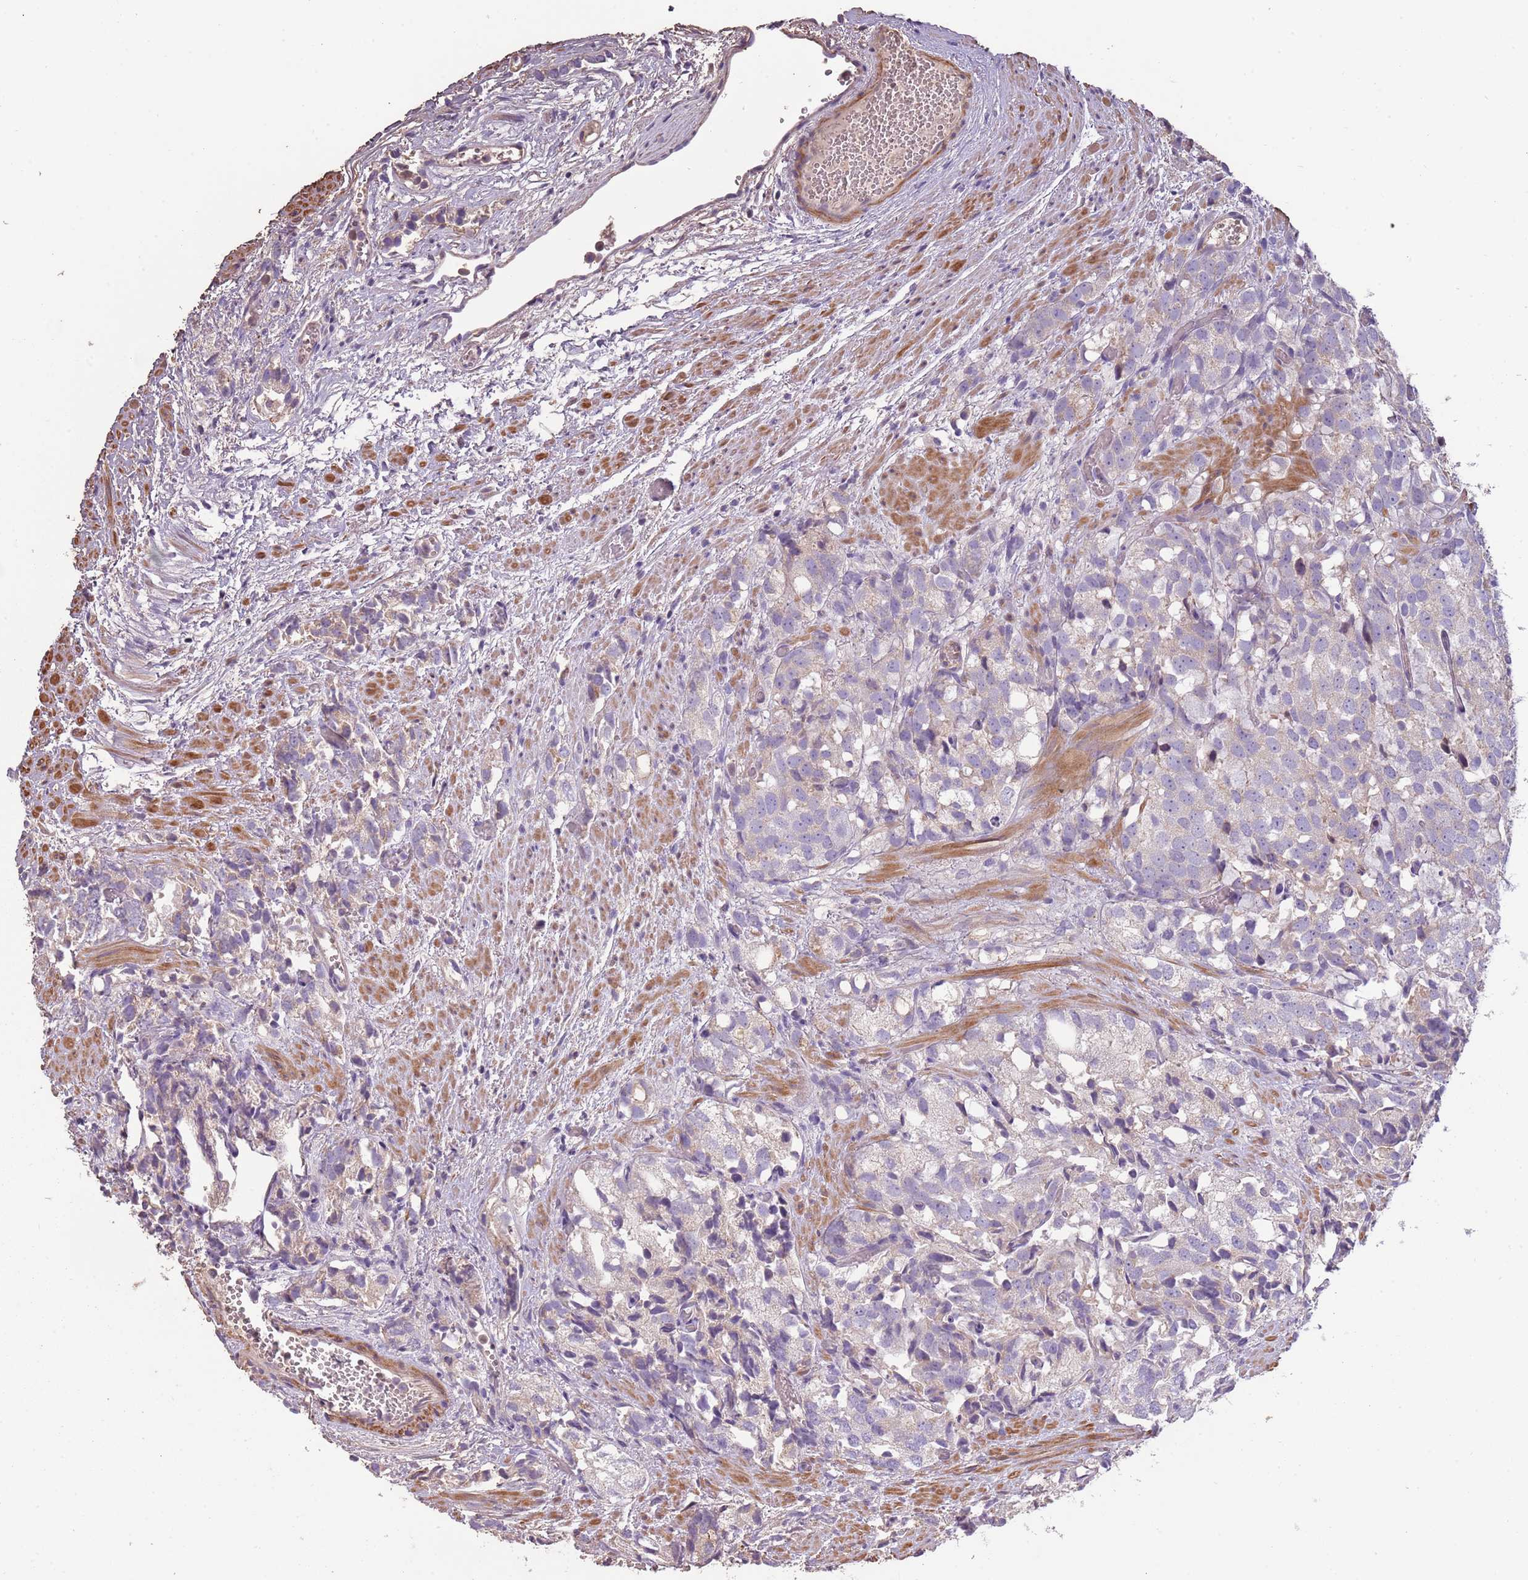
{"staining": {"intensity": "negative", "quantity": "none", "location": "none"}, "tissue": "prostate cancer", "cell_type": "Tumor cells", "image_type": "cancer", "snomed": [{"axis": "morphology", "description": "Adenocarcinoma, High grade"}, {"axis": "topography", "description": "Prostate"}], "caption": "A histopathology image of prostate cancer (adenocarcinoma (high-grade)) stained for a protein reveals no brown staining in tumor cells.", "gene": "FECH", "patient": {"sex": "male", "age": 82}}